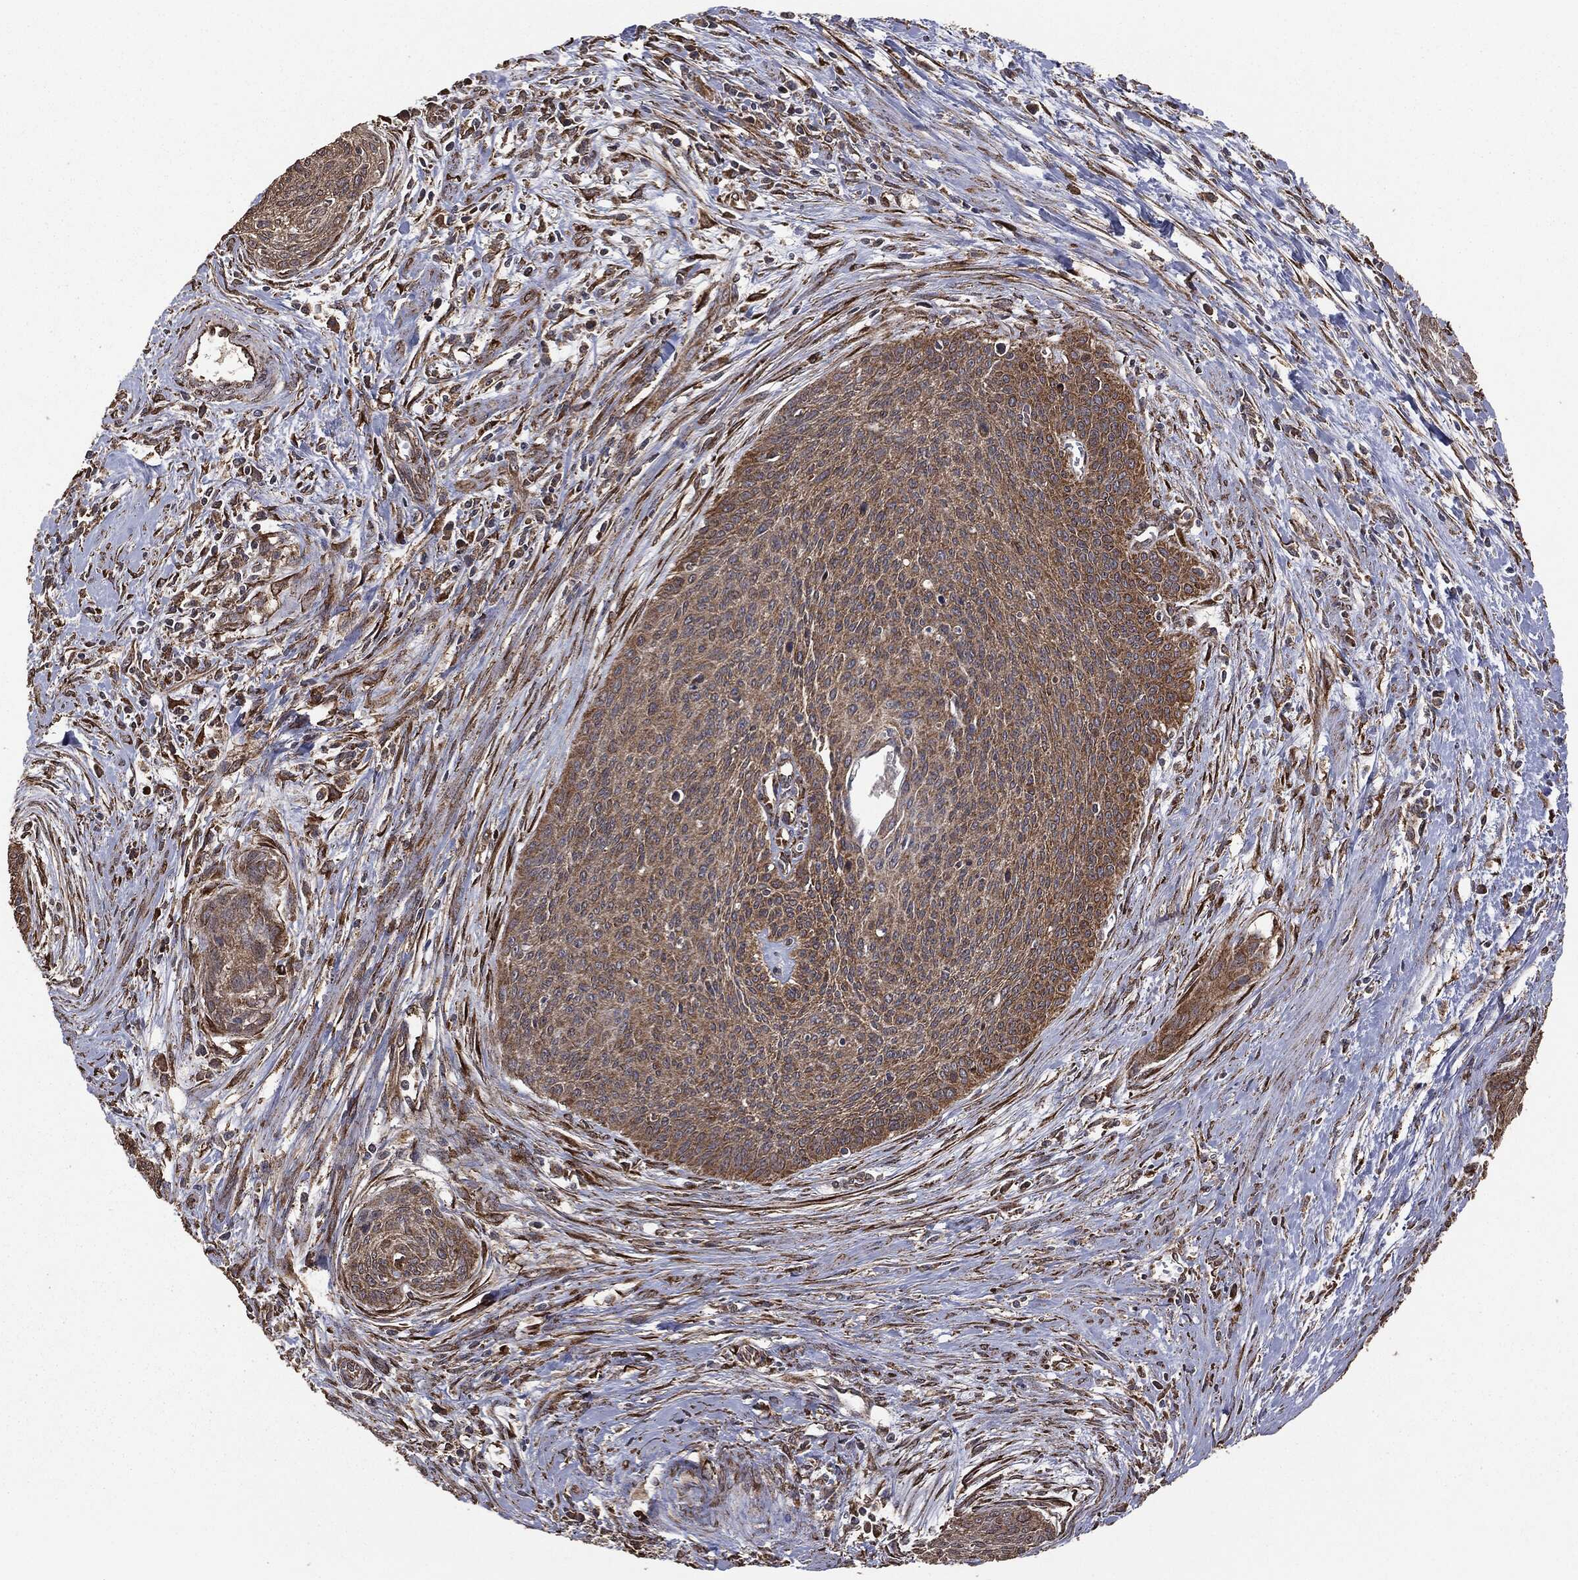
{"staining": {"intensity": "weak", "quantity": ">75%", "location": "cytoplasmic/membranous"}, "tissue": "cervical cancer", "cell_type": "Tumor cells", "image_type": "cancer", "snomed": [{"axis": "morphology", "description": "Squamous cell carcinoma, NOS"}, {"axis": "topography", "description": "Cervix"}], "caption": "Human cervical cancer stained with a protein marker reveals weak staining in tumor cells.", "gene": "MTOR", "patient": {"sex": "female", "age": 55}}